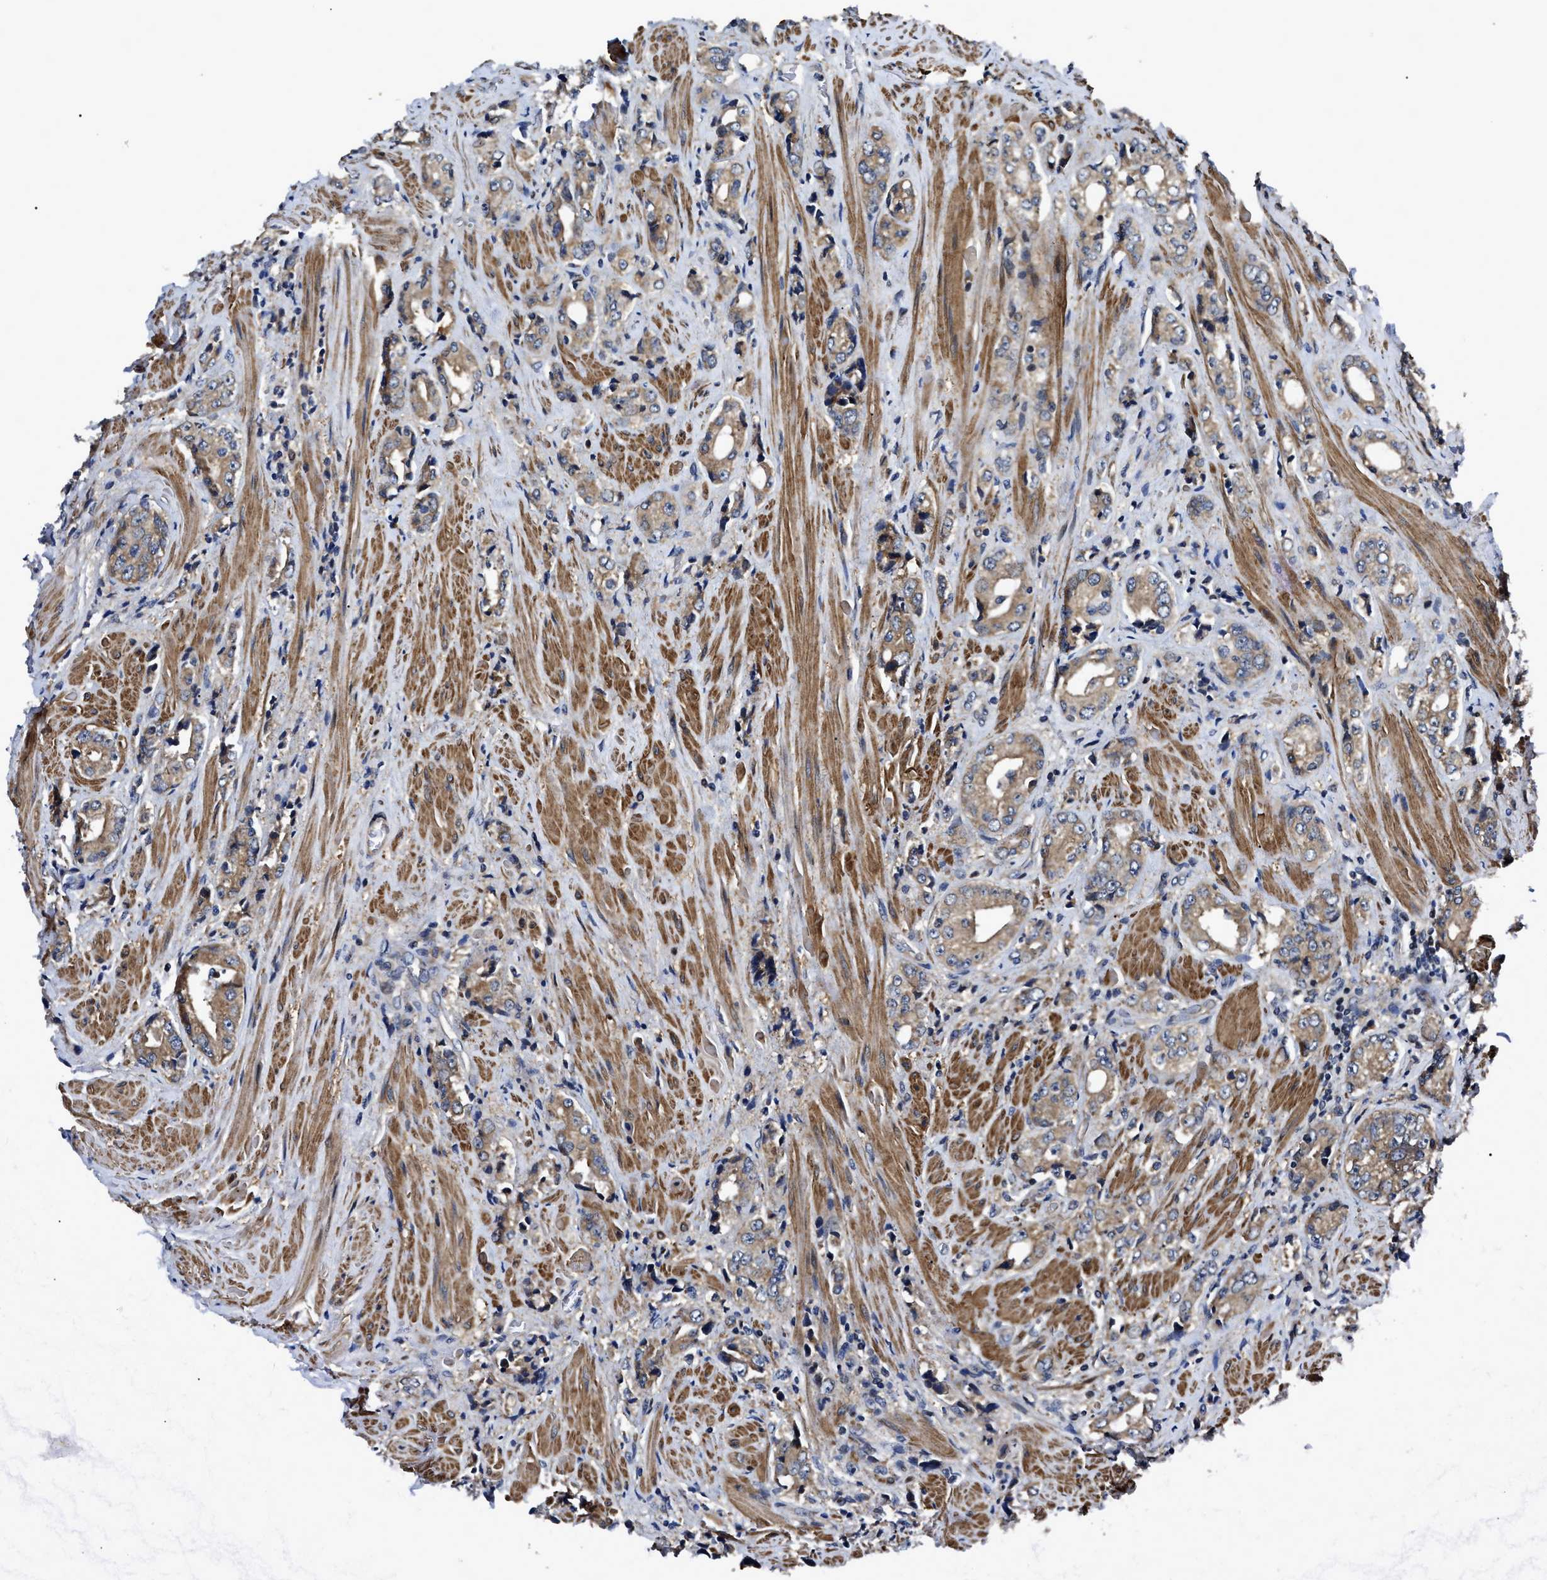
{"staining": {"intensity": "moderate", "quantity": ">75%", "location": "cytoplasmic/membranous"}, "tissue": "prostate cancer", "cell_type": "Tumor cells", "image_type": "cancer", "snomed": [{"axis": "morphology", "description": "Adenocarcinoma, High grade"}, {"axis": "topography", "description": "Prostate"}], "caption": "Brown immunohistochemical staining in prostate cancer (adenocarcinoma (high-grade)) reveals moderate cytoplasmic/membranous staining in approximately >75% of tumor cells.", "gene": "PPWD1", "patient": {"sex": "male", "age": 61}}